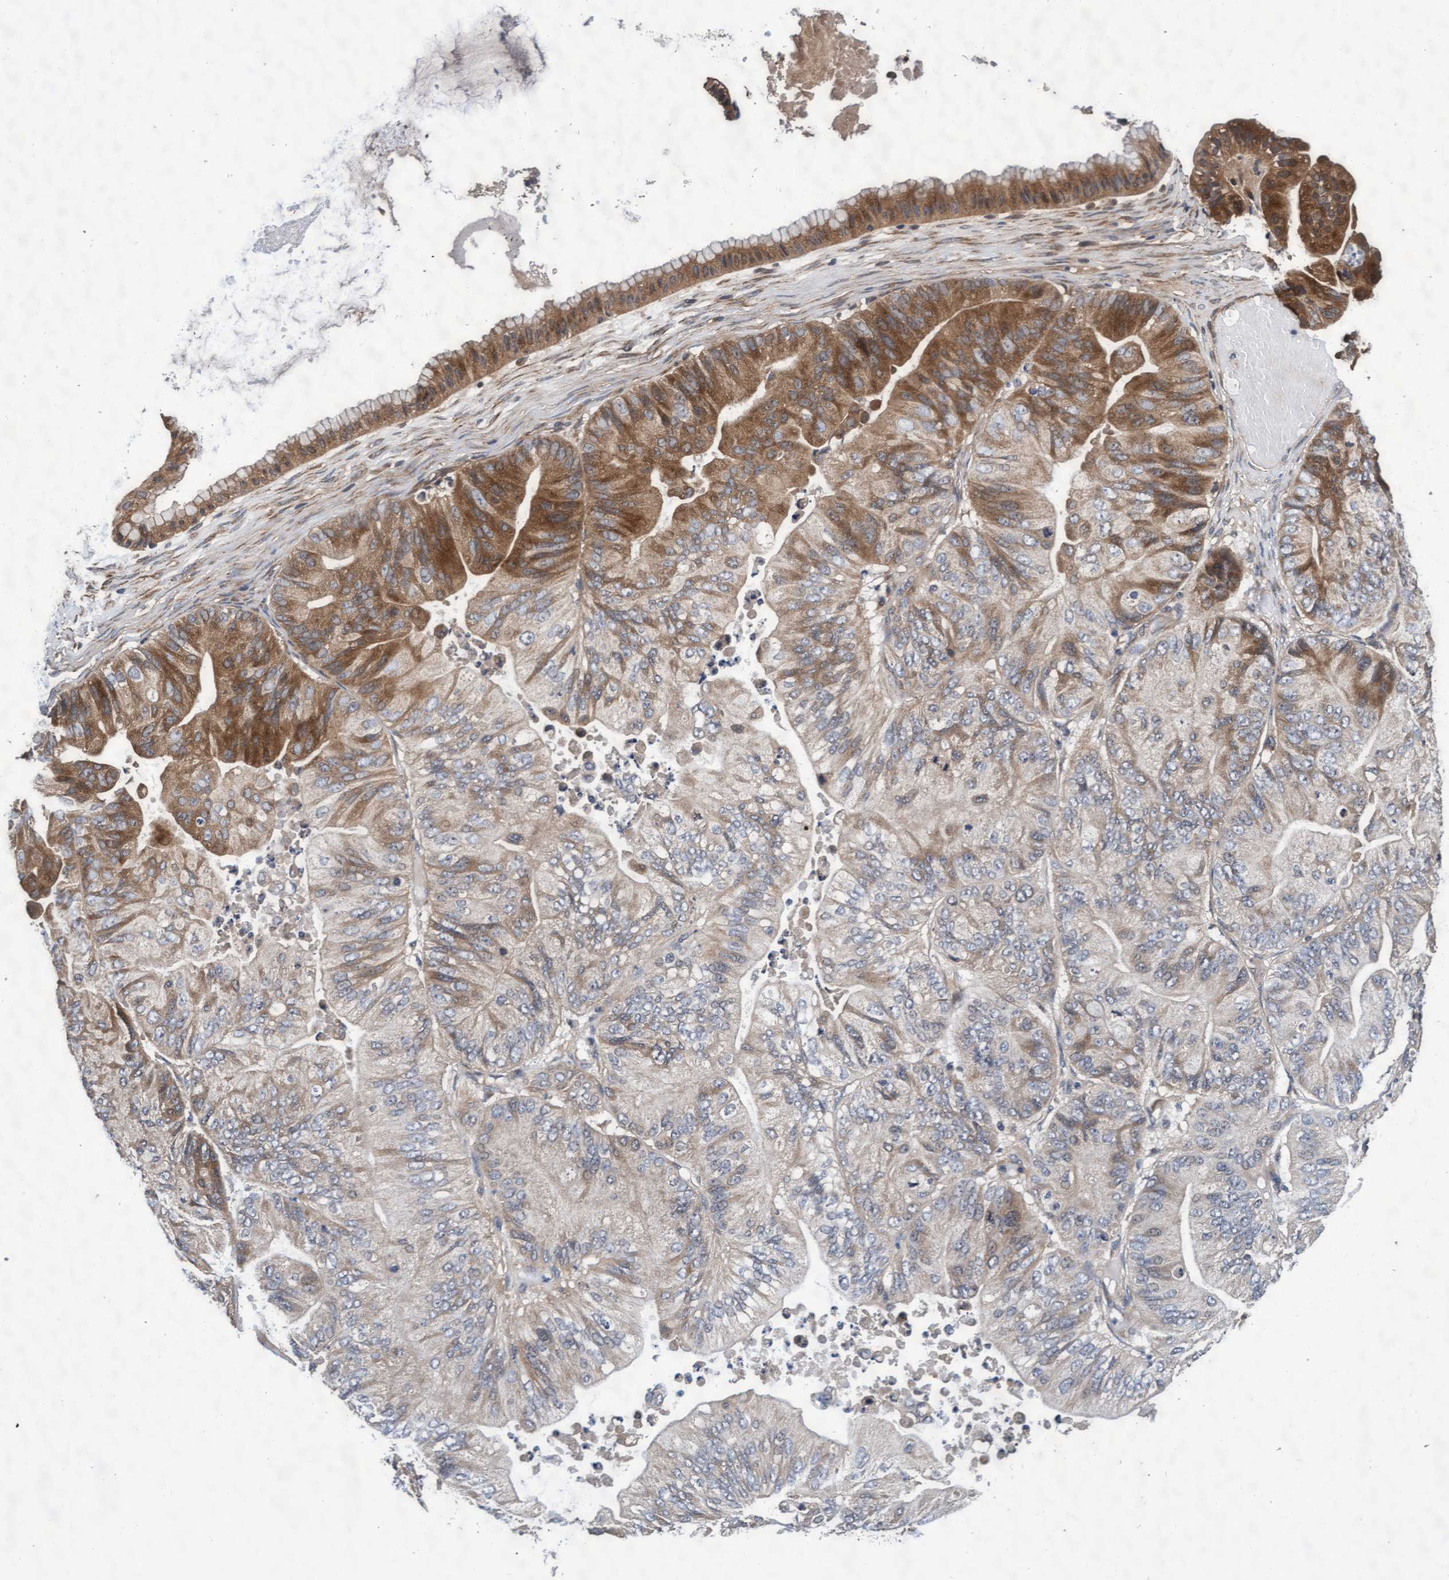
{"staining": {"intensity": "moderate", "quantity": "25%-75%", "location": "cytoplasmic/membranous"}, "tissue": "ovarian cancer", "cell_type": "Tumor cells", "image_type": "cancer", "snomed": [{"axis": "morphology", "description": "Cystadenocarcinoma, mucinous, NOS"}, {"axis": "topography", "description": "Ovary"}], "caption": "A high-resolution micrograph shows IHC staining of mucinous cystadenocarcinoma (ovarian), which reveals moderate cytoplasmic/membranous positivity in approximately 25%-75% of tumor cells.", "gene": "EFCAB13", "patient": {"sex": "female", "age": 61}}